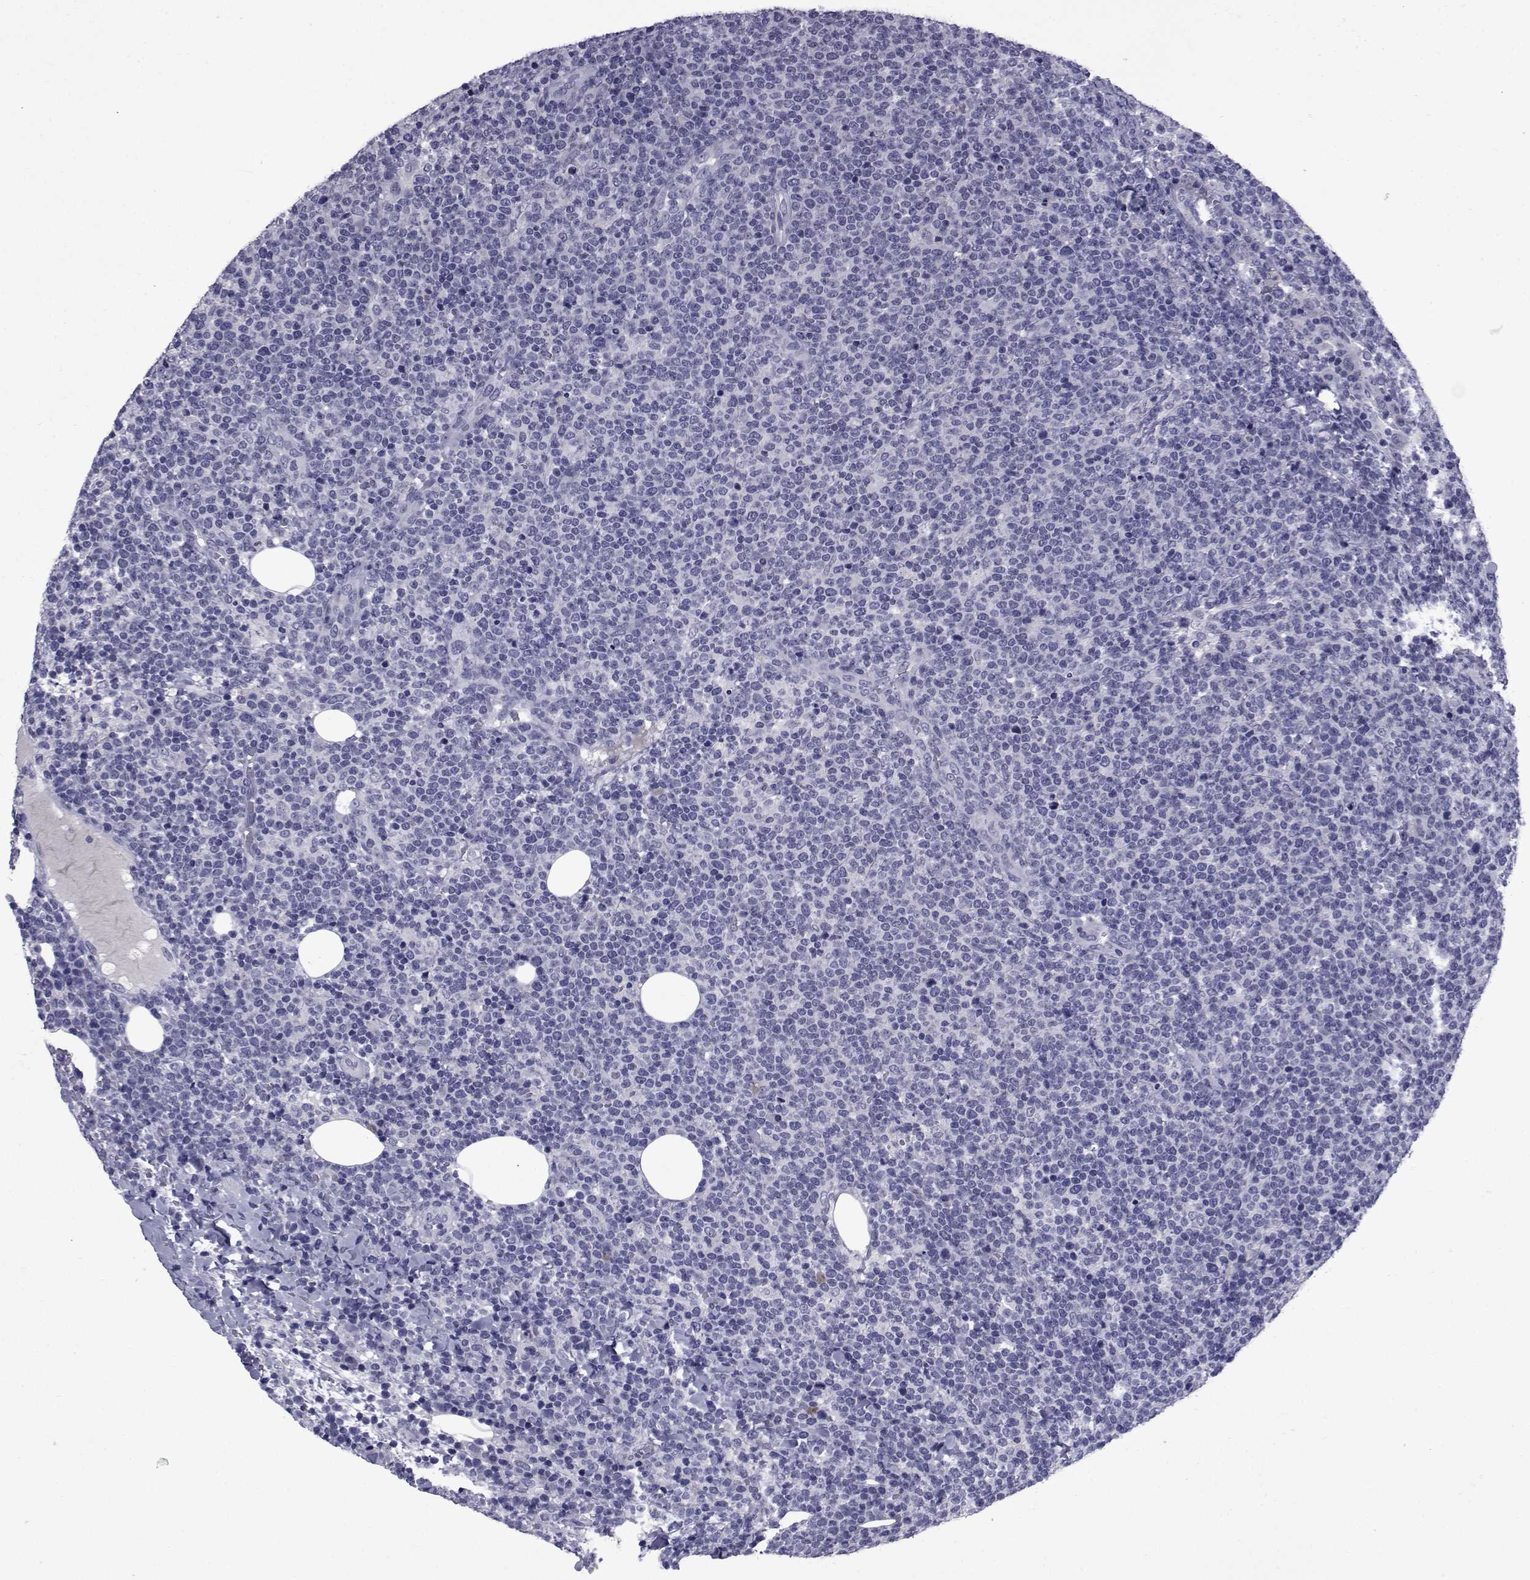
{"staining": {"intensity": "negative", "quantity": "none", "location": "none"}, "tissue": "lymphoma", "cell_type": "Tumor cells", "image_type": "cancer", "snomed": [{"axis": "morphology", "description": "Malignant lymphoma, non-Hodgkin's type, High grade"}, {"axis": "topography", "description": "Lymph node"}], "caption": "This is a photomicrograph of IHC staining of high-grade malignant lymphoma, non-Hodgkin's type, which shows no staining in tumor cells.", "gene": "SEMA5B", "patient": {"sex": "male", "age": 61}}